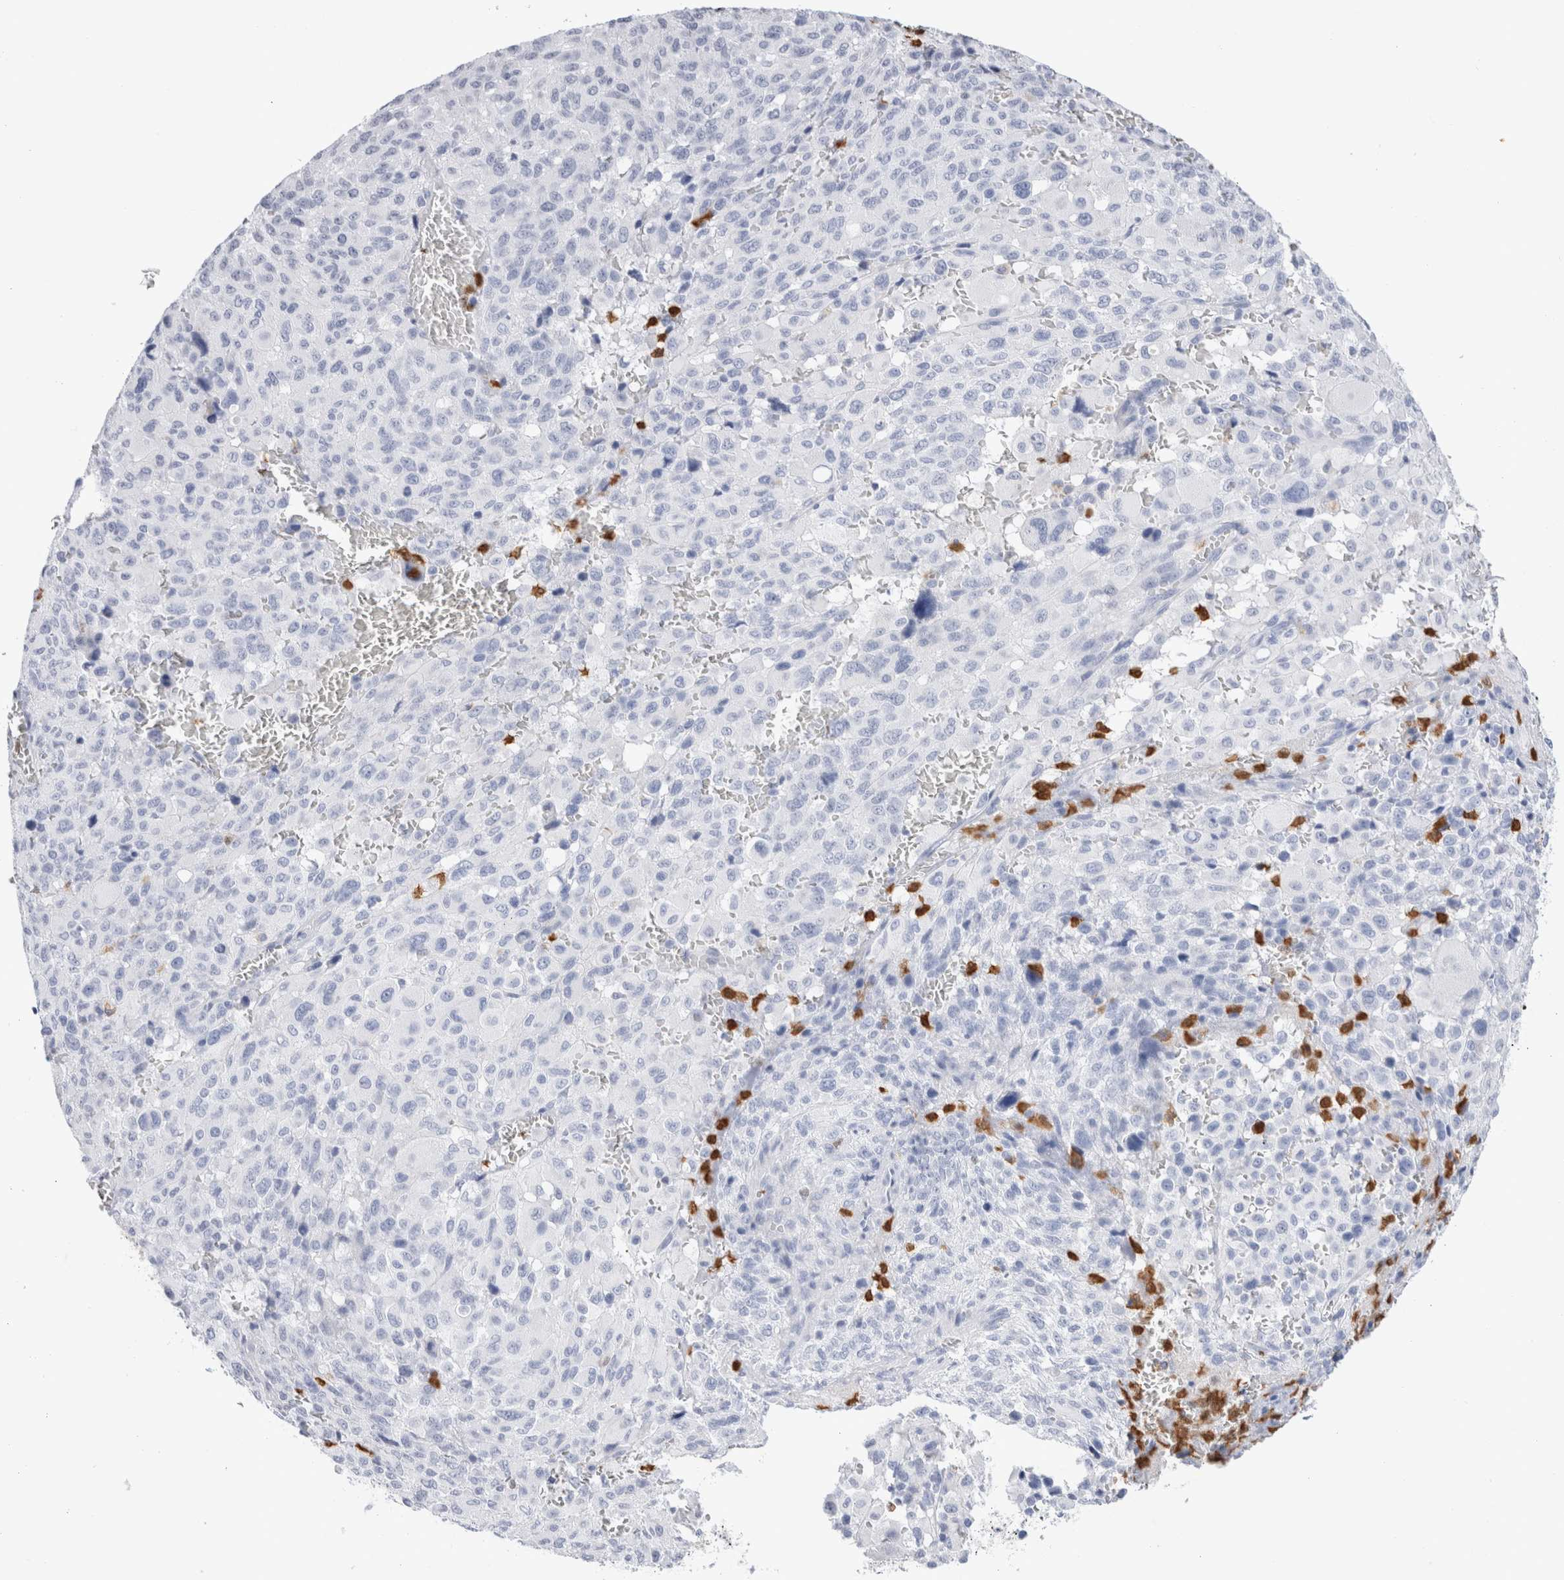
{"staining": {"intensity": "negative", "quantity": "none", "location": "none"}, "tissue": "melanoma", "cell_type": "Tumor cells", "image_type": "cancer", "snomed": [{"axis": "morphology", "description": "Malignant melanoma, Metastatic site"}, {"axis": "topography", "description": "Skin"}], "caption": "Tumor cells are negative for brown protein staining in melanoma.", "gene": "SLC10A5", "patient": {"sex": "female", "age": 74}}